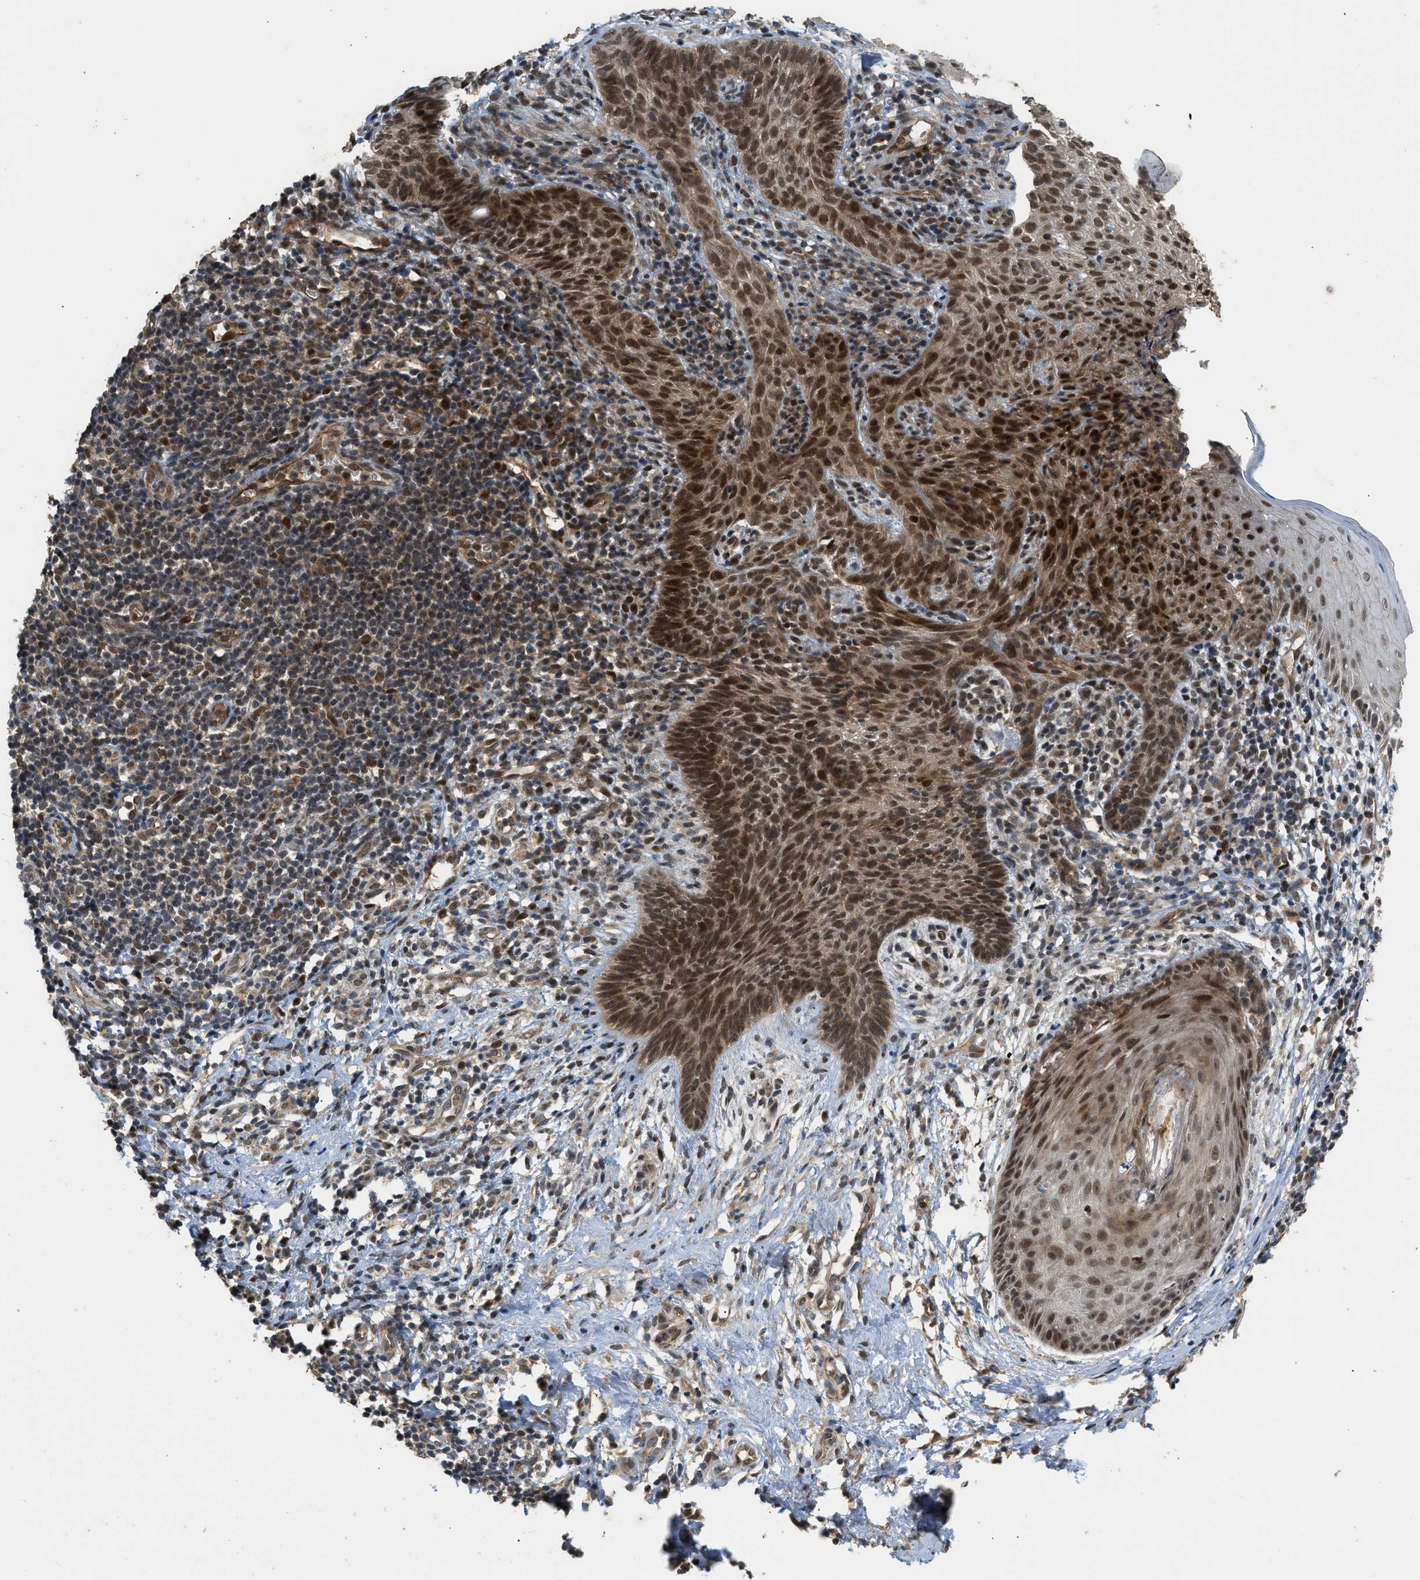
{"staining": {"intensity": "moderate", "quantity": ">75%", "location": "nuclear"}, "tissue": "skin cancer", "cell_type": "Tumor cells", "image_type": "cancer", "snomed": [{"axis": "morphology", "description": "Basal cell carcinoma"}, {"axis": "topography", "description": "Skin"}], "caption": "Skin cancer (basal cell carcinoma) tissue shows moderate nuclear staining in about >75% of tumor cells, visualized by immunohistochemistry.", "gene": "GET1", "patient": {"sex": "male", "age": 60}}